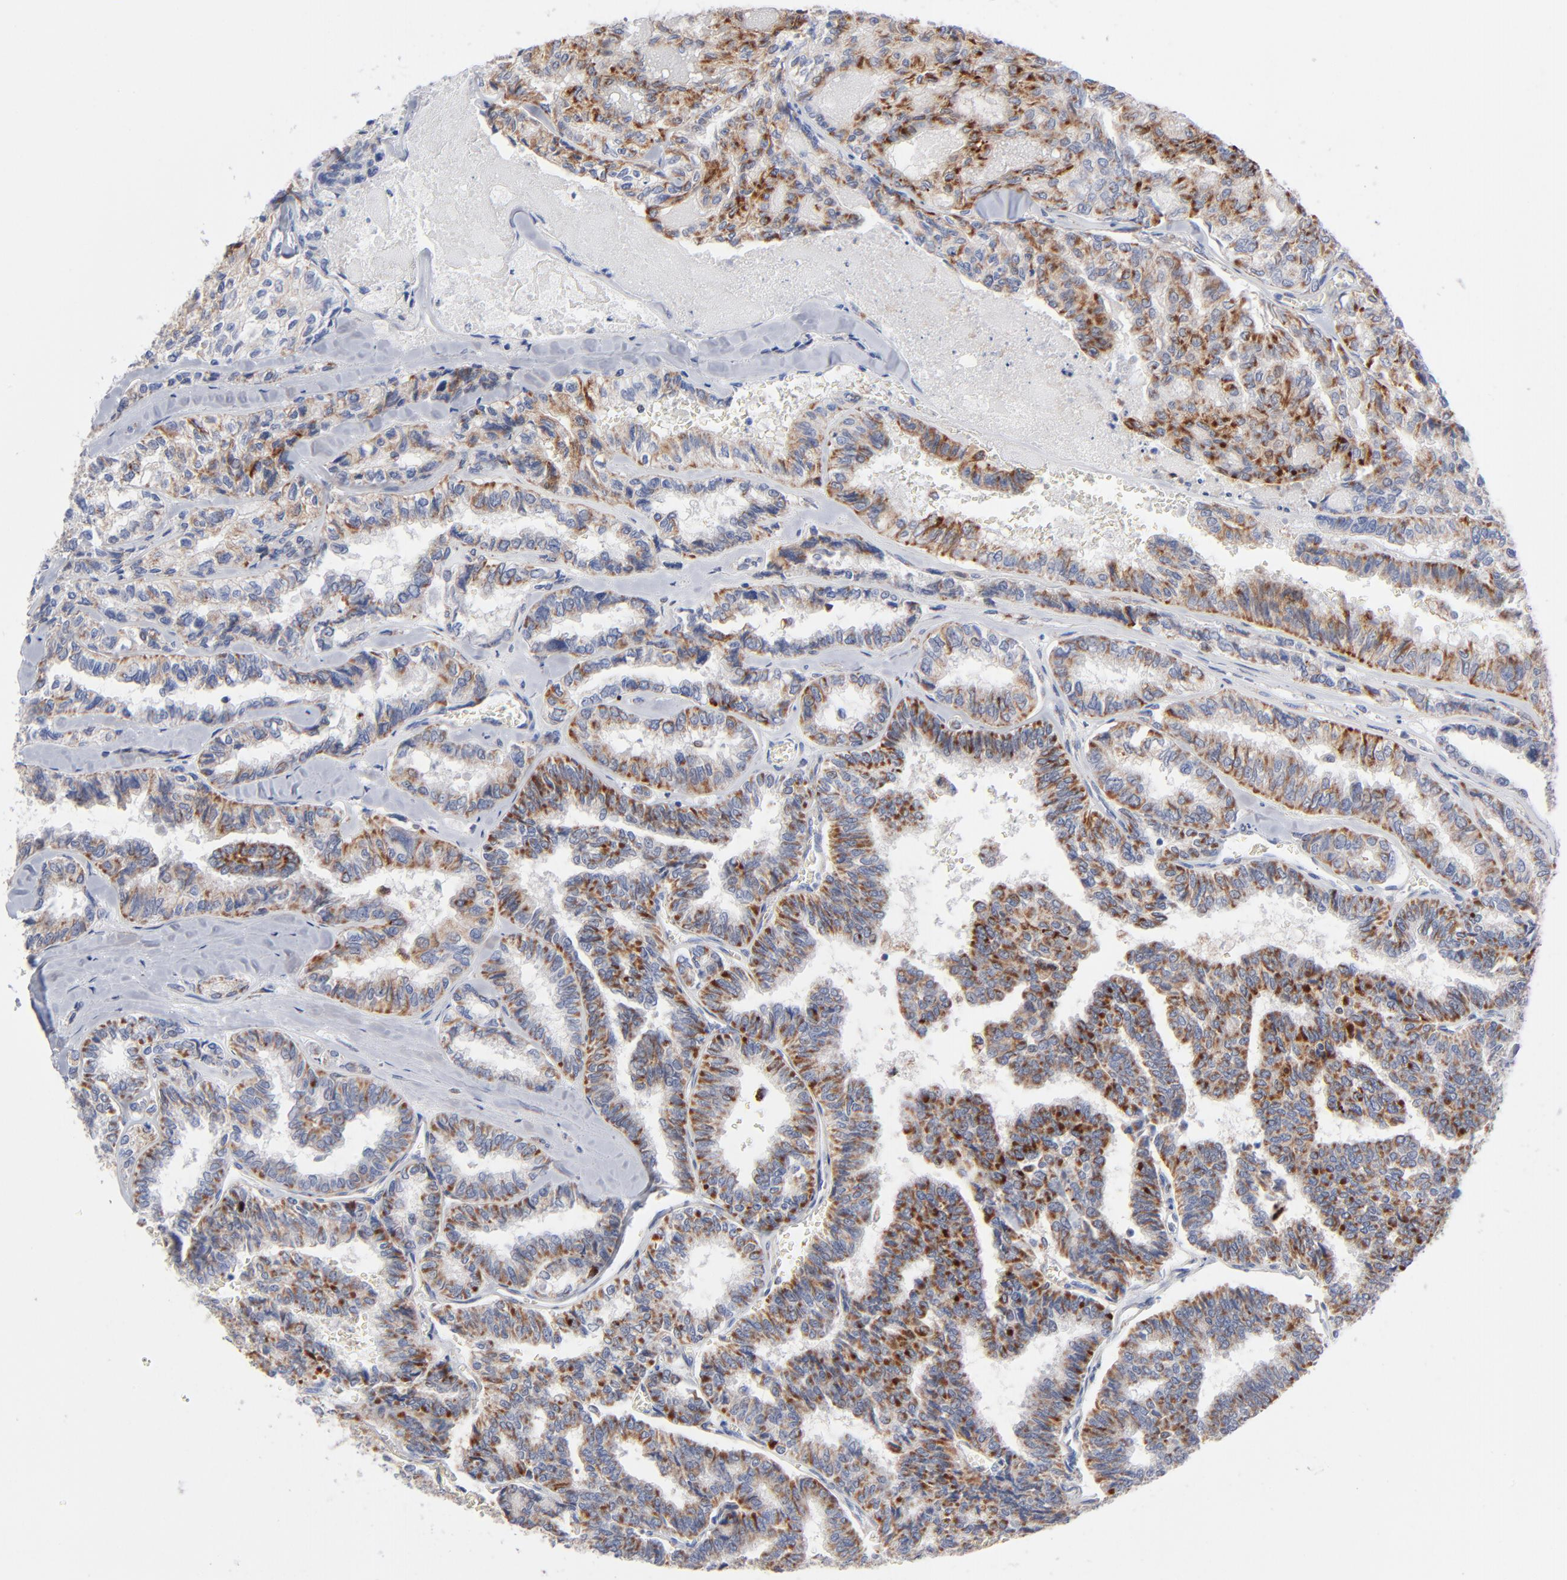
{"staining": {"intensity": "moderate", "quantity": ">75%", "location": "cytoplasmic/membranous"}, "tissue": "thyroid cancer", "cell_type": "Tumor cells", "image_type": "cancer", "snomed": [{"axis": "morphology", "description": "Papillary adenocarcinoma, NOS"}, {"axis": "topography", "description": "Thyroid gland"}], "caption": "Brown immunohistochemical staining in thyroid cancer shows moderate cytoplasmic/membranous expression in approximately >75% of tumor cells. Nuclei are stained in blue.", "gene": "CHCHD10", "patient": {"sex": "female", "age": 35}}